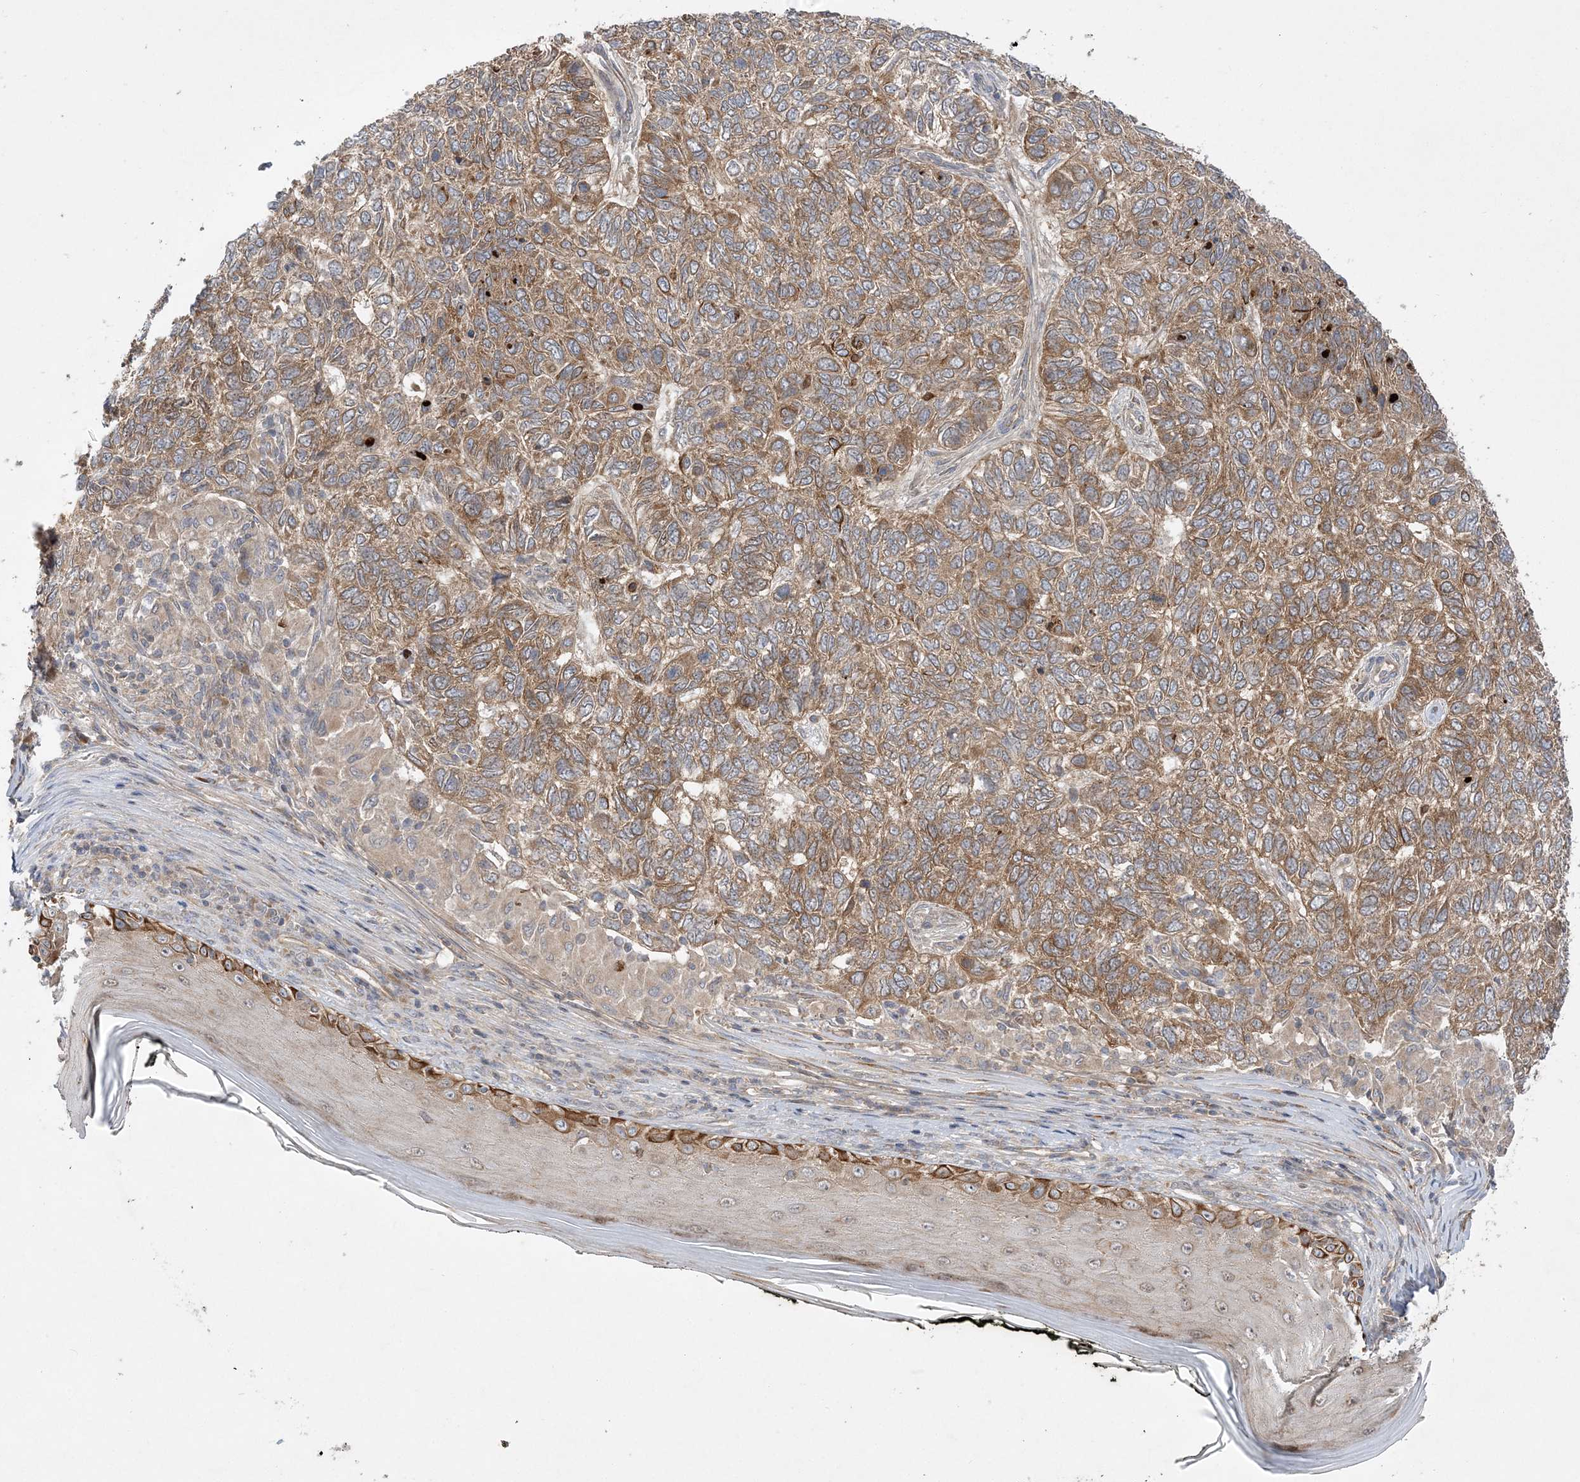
{"staining": {"intensity": "moderate", "quantity": ">75%", "location": "cytoplasmic/membranous"}, "tissue": "skin cancer", "cell_type": "Tumor cells", "image_type": "cancer", "snomed": [{"axis": "morphology", "description": "Basal cell carcinoma"}, {"axis": "topography", "description": "Skin"}], "caption": "The micrograph exhibits a brown stain indicating the presence of a protein in the cytoplasmic/membranous of tumor cells in skin cancer (basal cell carcinoma).", "gene": "MMADHC", "patient": {"sex": "female", "age": 65}}